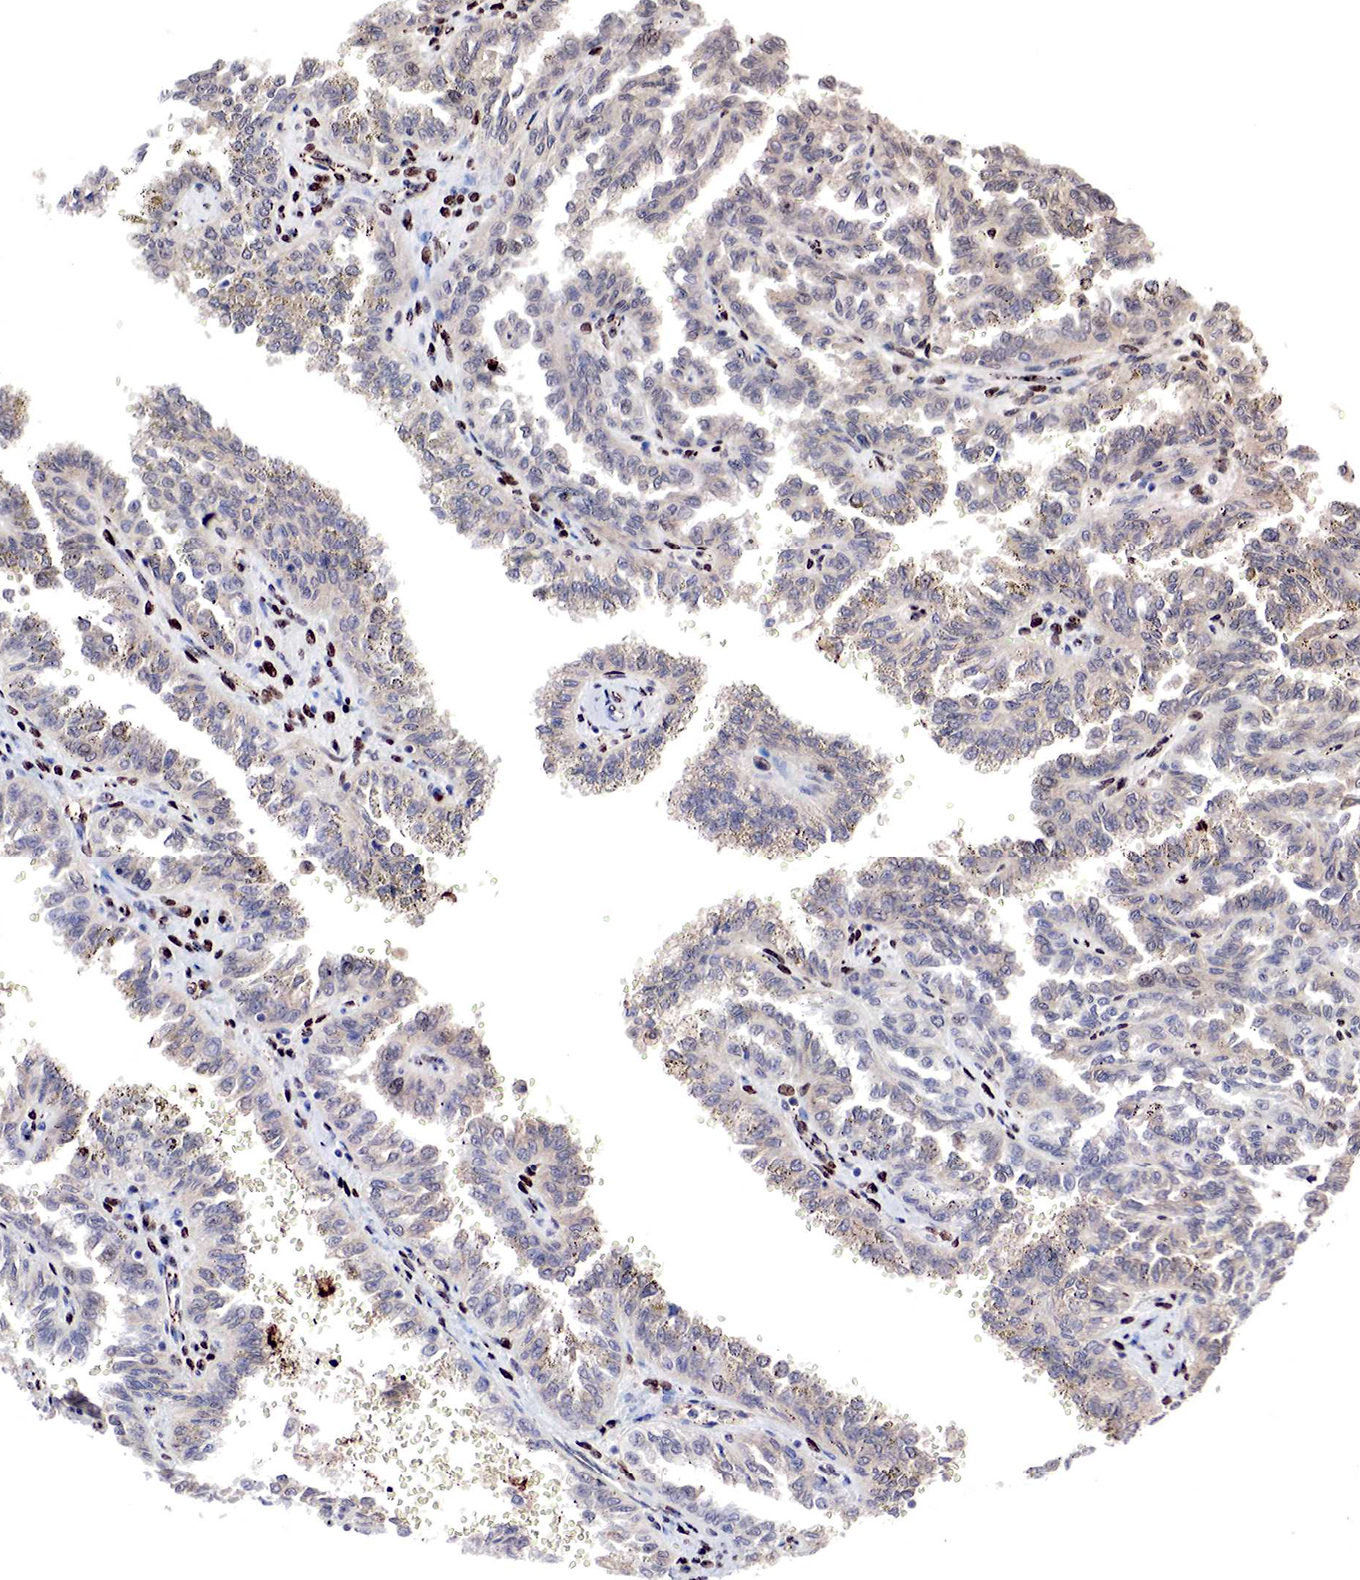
{"staining": {"intensity": "weak", "quantity": "25%-75%", "location": "cytoplasmic/membranous"}, "tissue": "renal cancer", "cell_type": "Tumor cells", "image_type": "cancer", "snomed": [{"axis": "morphology", "description": "Inflammation, NOS"}, {"axis": "morphology", "description": "Adenocarcinoma, NOS"}, {"axis": "topography", "description": "Kidney"}], "caption": "This image displays renal cancer stained with immunohistochemistry to label a protein in brown. The cytoplasmic/membranous of tumor cells show weak positivity for the protein. Nuclei are counter-stained blue.", "gene": "DACH2", "patient": {"sex": "male", "age": 68}}